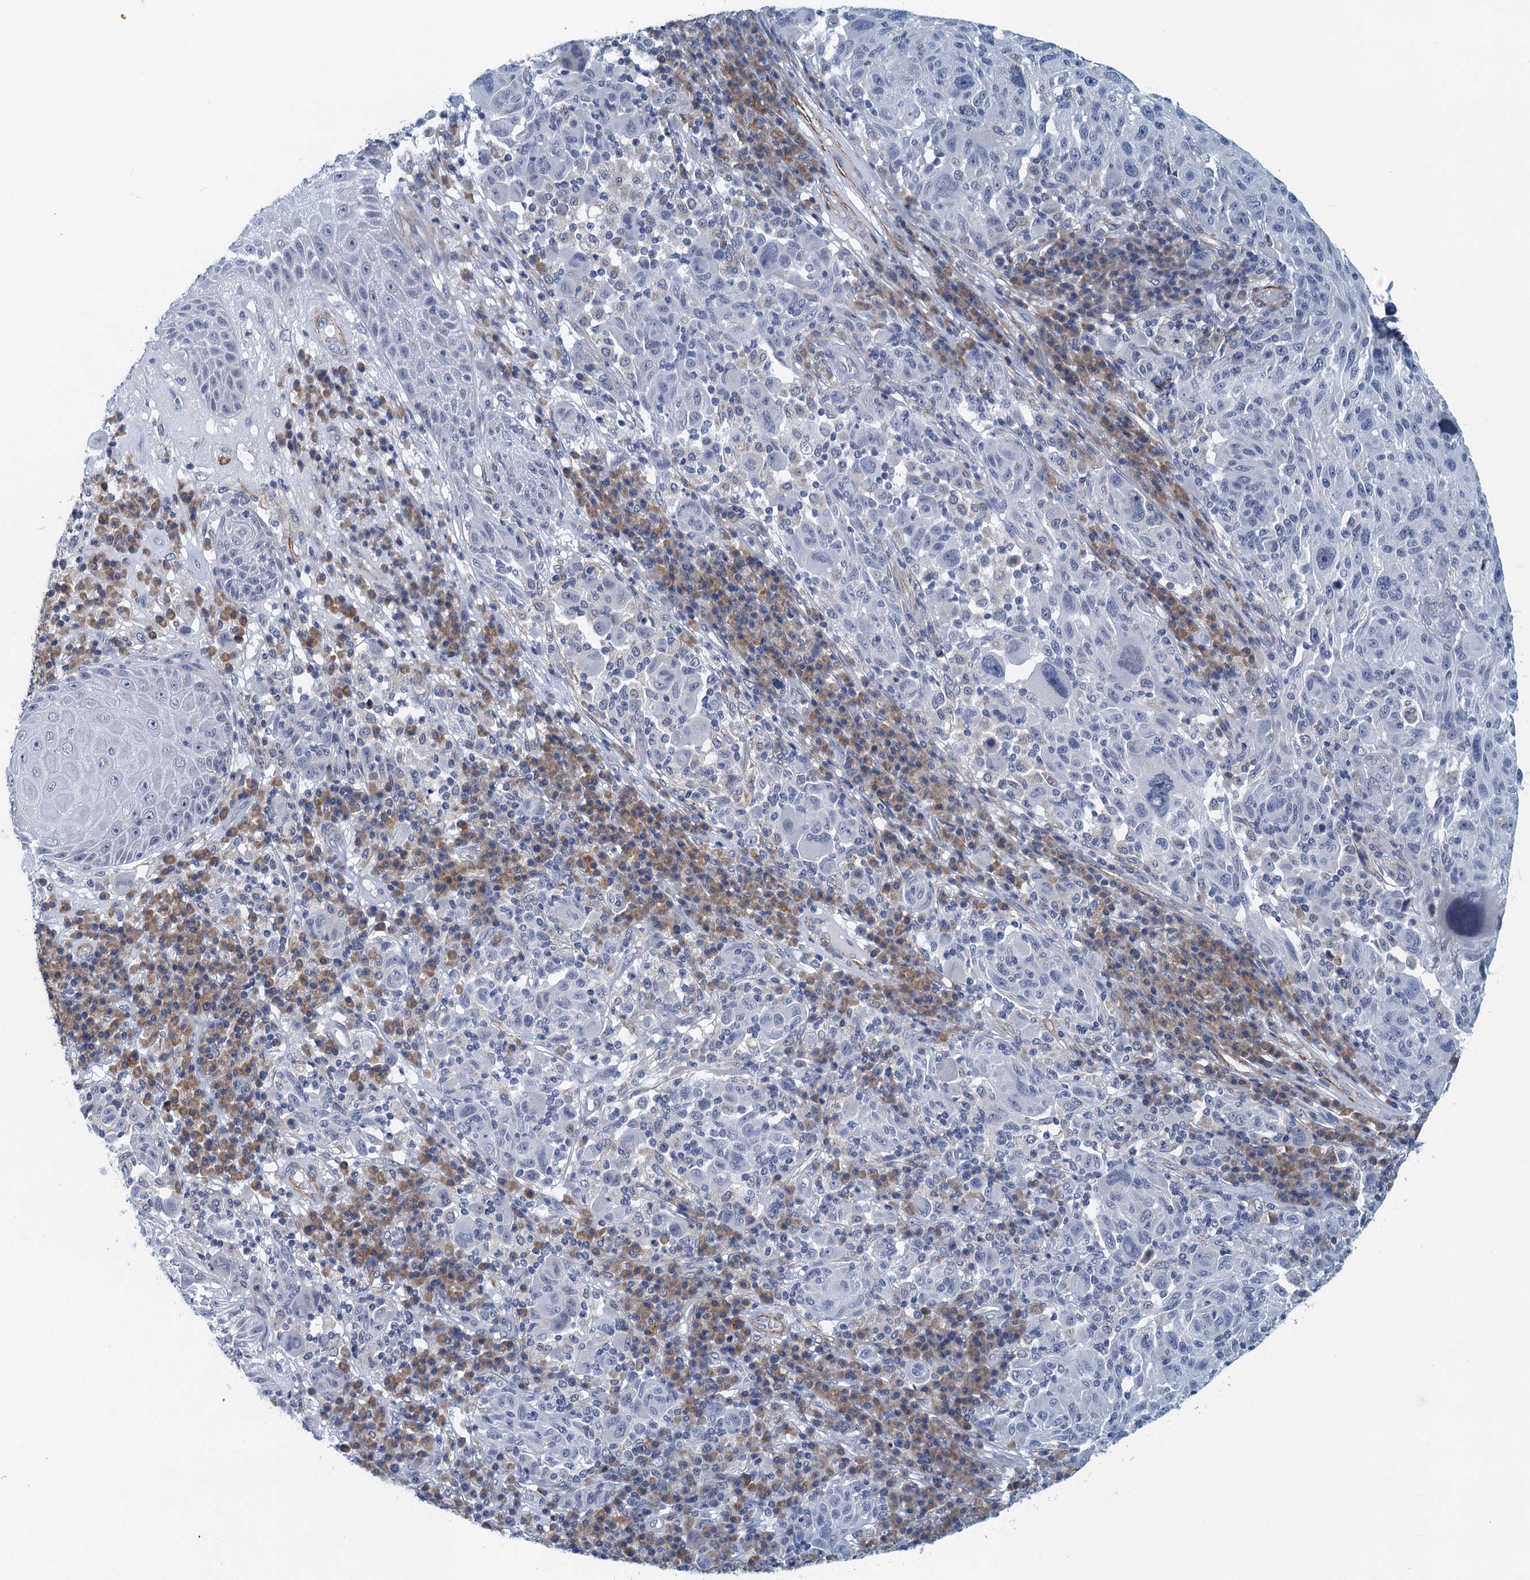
{"staining": {"intensity": "negative", "quantity": "none", "location": "none"}, "tissue": "melanoma", "cell_type": "Tumor cells", "image_type": "cancer", "snomed": [{"axis": "morphology", "description": "Malignant melanoma, NOS"}, {"axis": "topography", "description": "Skin"}], "caption": "The micrograph demonstrates no staining of tumor cells in melanoma. (Immunohistochemistry, brightfield microscopy, high magnification).", "gene": "ALG2", "patient": {"sex": "male", "age": 53}}